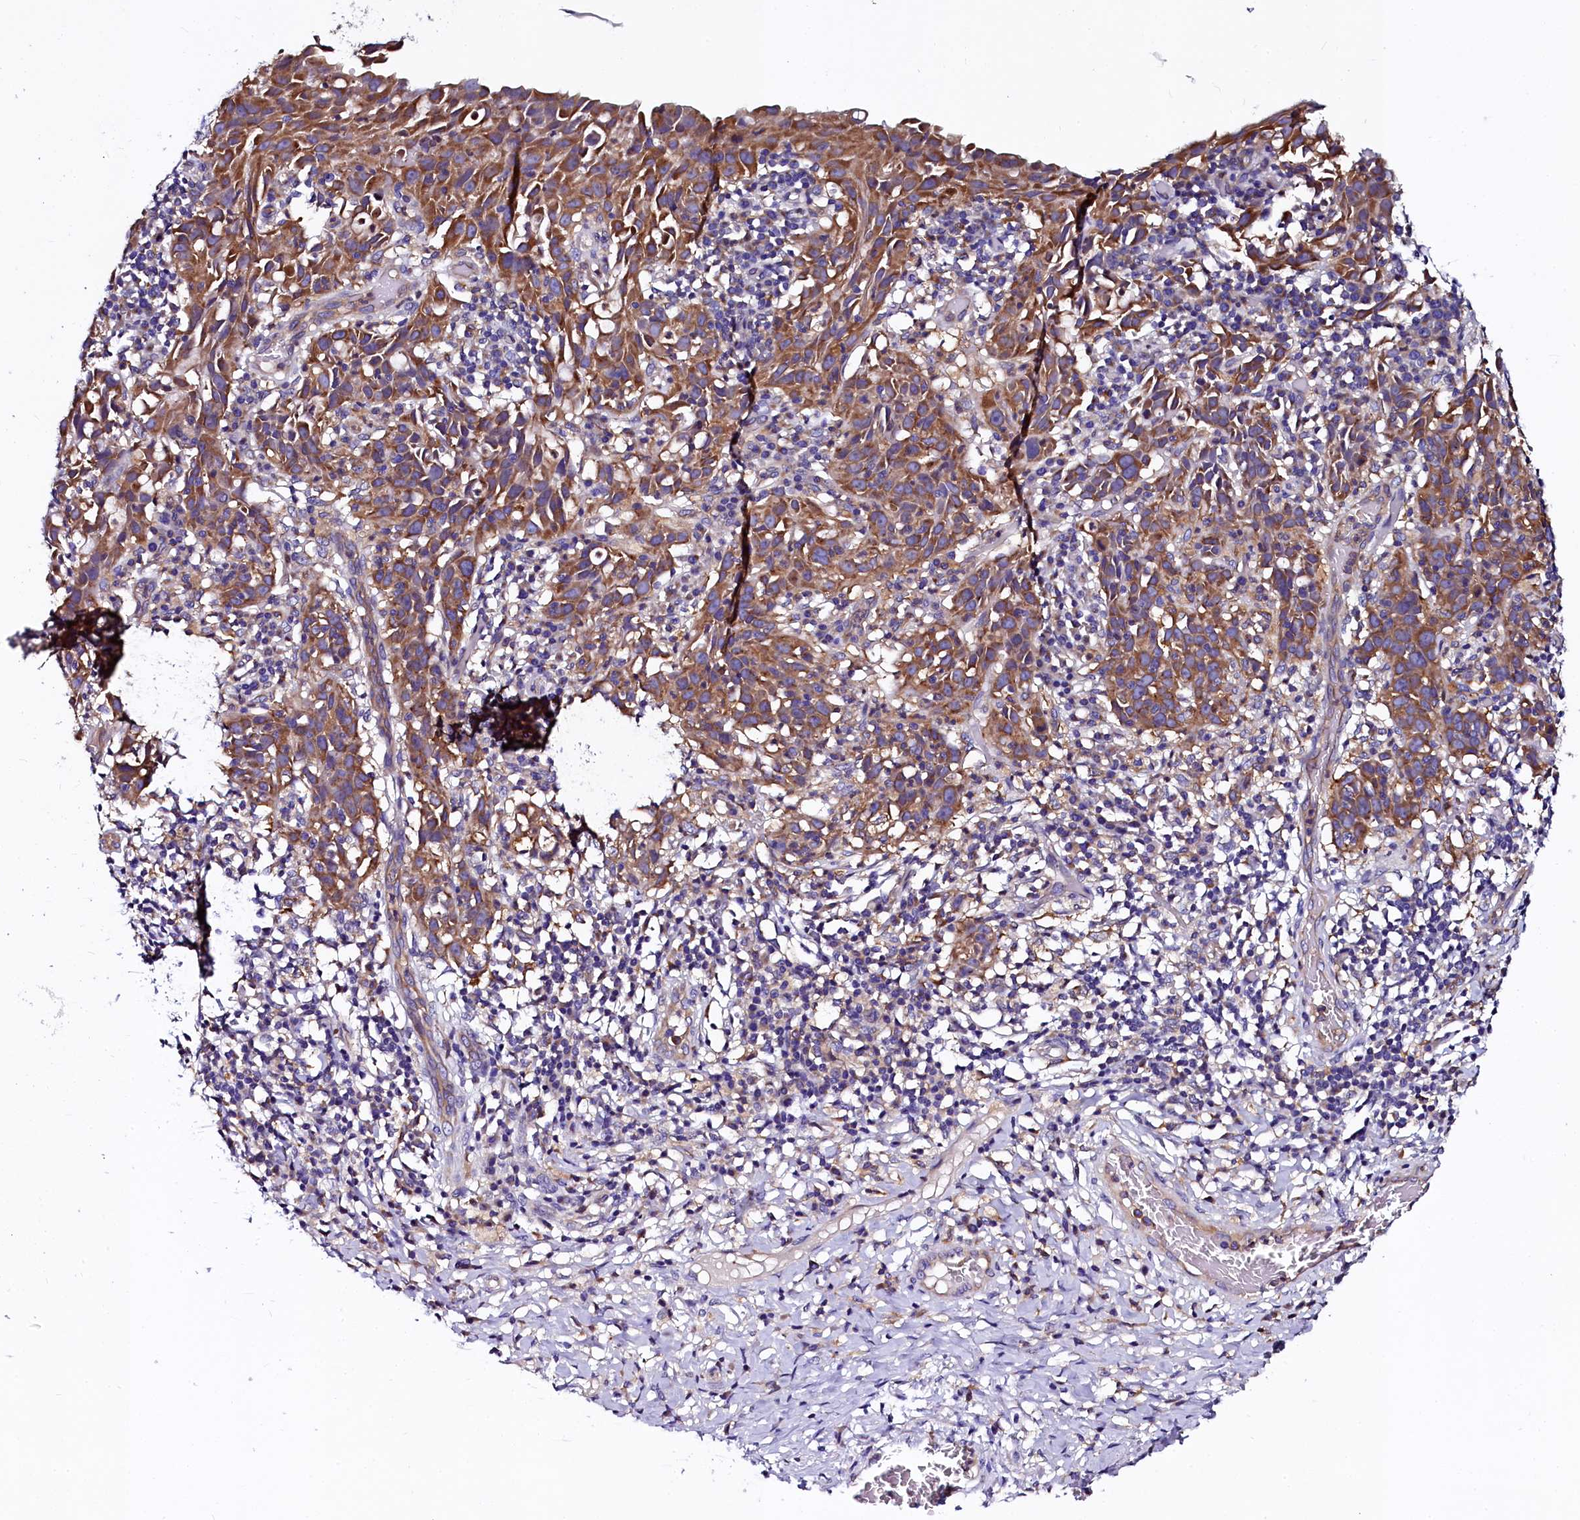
{"staining": {"intensity": "moderate", "quantity": "25%-75%", "location": "cytoplasmic/membranous"}, "tissue": "cervical cancer", "cell_type": "Tumor cells", "image_type": "cancer", "snomed": [{"axis": "morphology", "description": "Squamous cell carcinoma, NOS"}, {"axis": "topography", "description": "Cervix"}], "caption": "IHC histopathology image of neoplastic tissue: human cervical cancer stained using IHC demonstrates medium levels of moderate protein expression localized specifically in the cytoplasmic/membranous of tumor cells, appearing as a cytoplasmic/membranous brown color.", "gene": "OTOL1", "patient": {"sex": "female", "age": 50}}